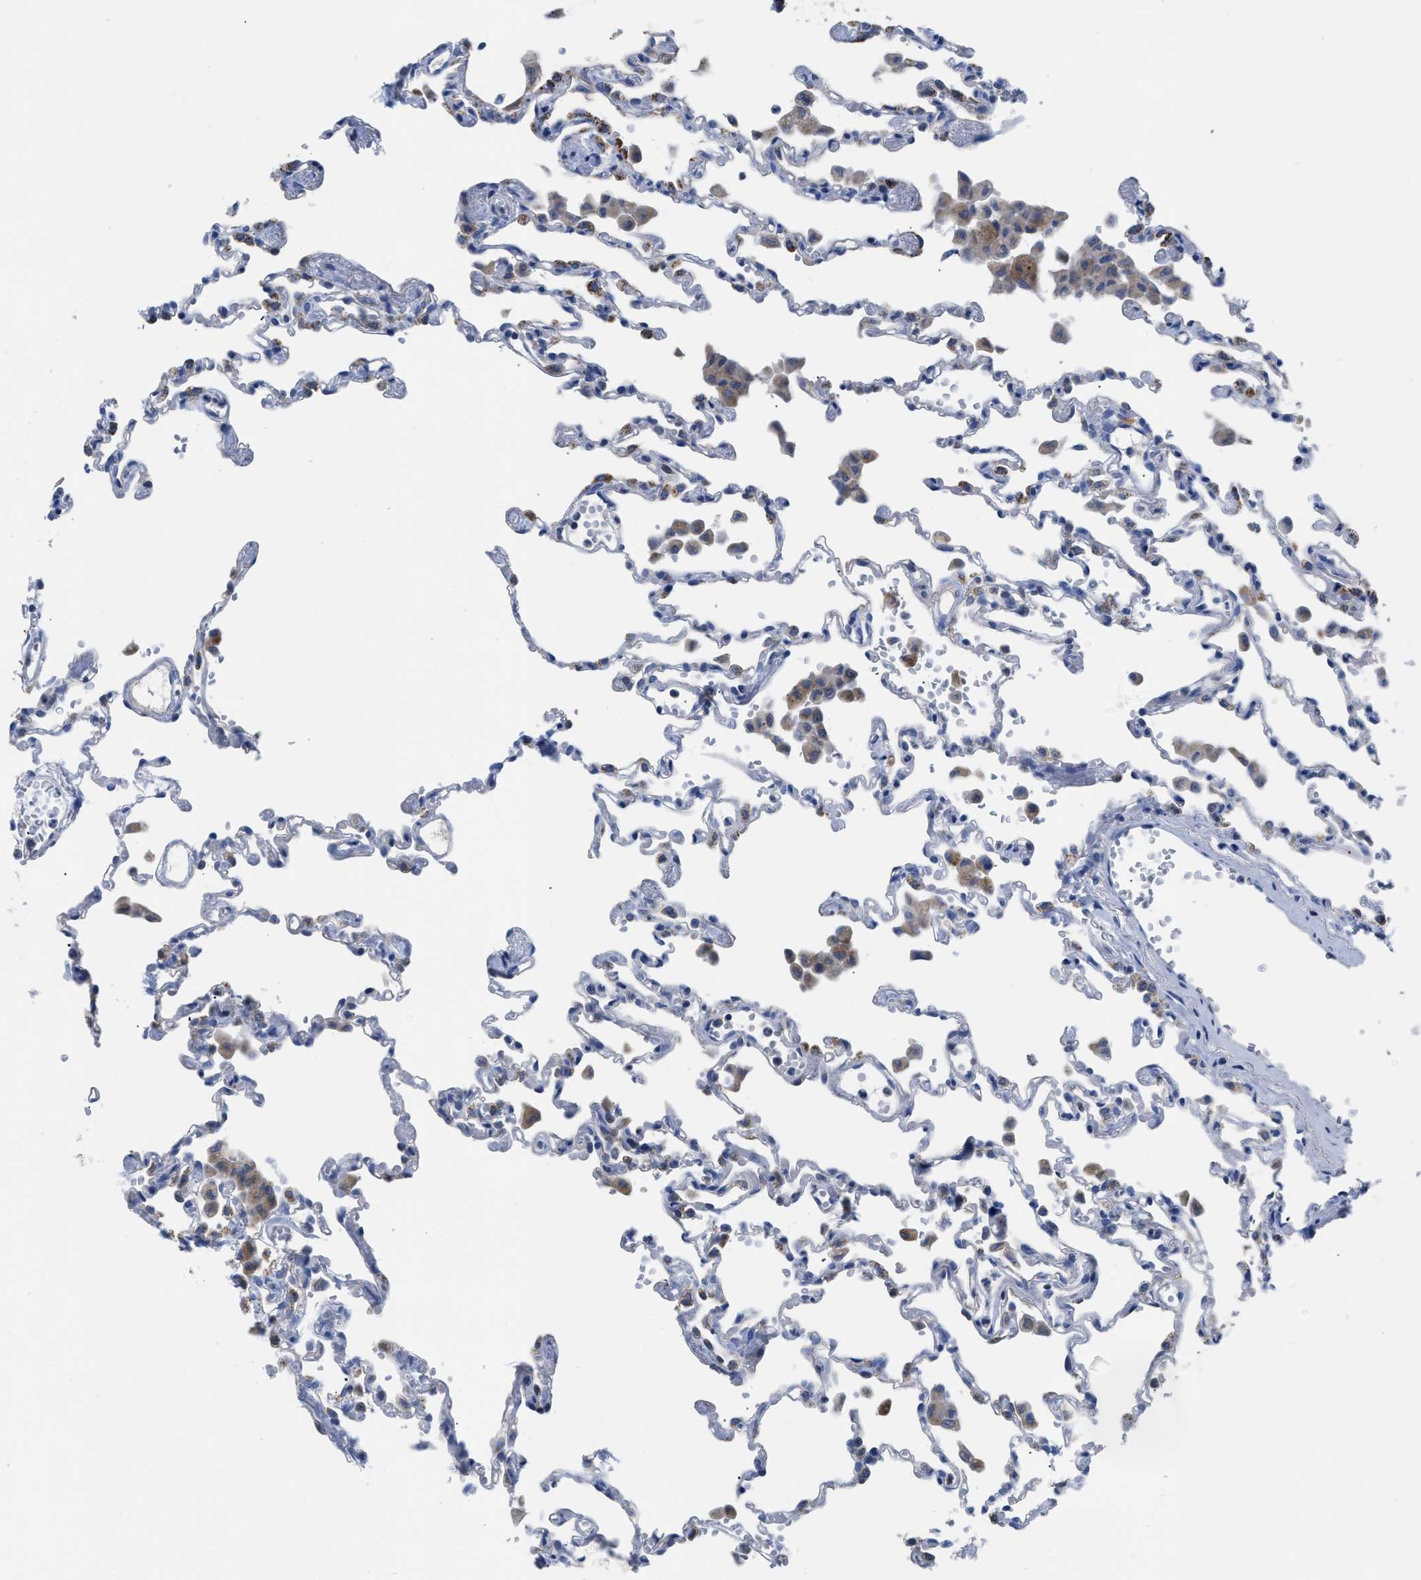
{"staining": {"intensity": "negative", "quantity": "none", "location": "none"}, "tissue": "lung", "cell_type": "Alveolar cells", "image_type": "normal", "snomed": [{"axis": "morphology", "description": "Normal tissue, NOS"}, {"axis": "topography", "description": "Bronchus"}, {"axis": "topography", "description": "Lung"}], "caption": "Micrograph shows no protein staining in alveolar cells of normal lung.", "gene": "ETFA", "patient": {"sex": "female", "age": 49}}